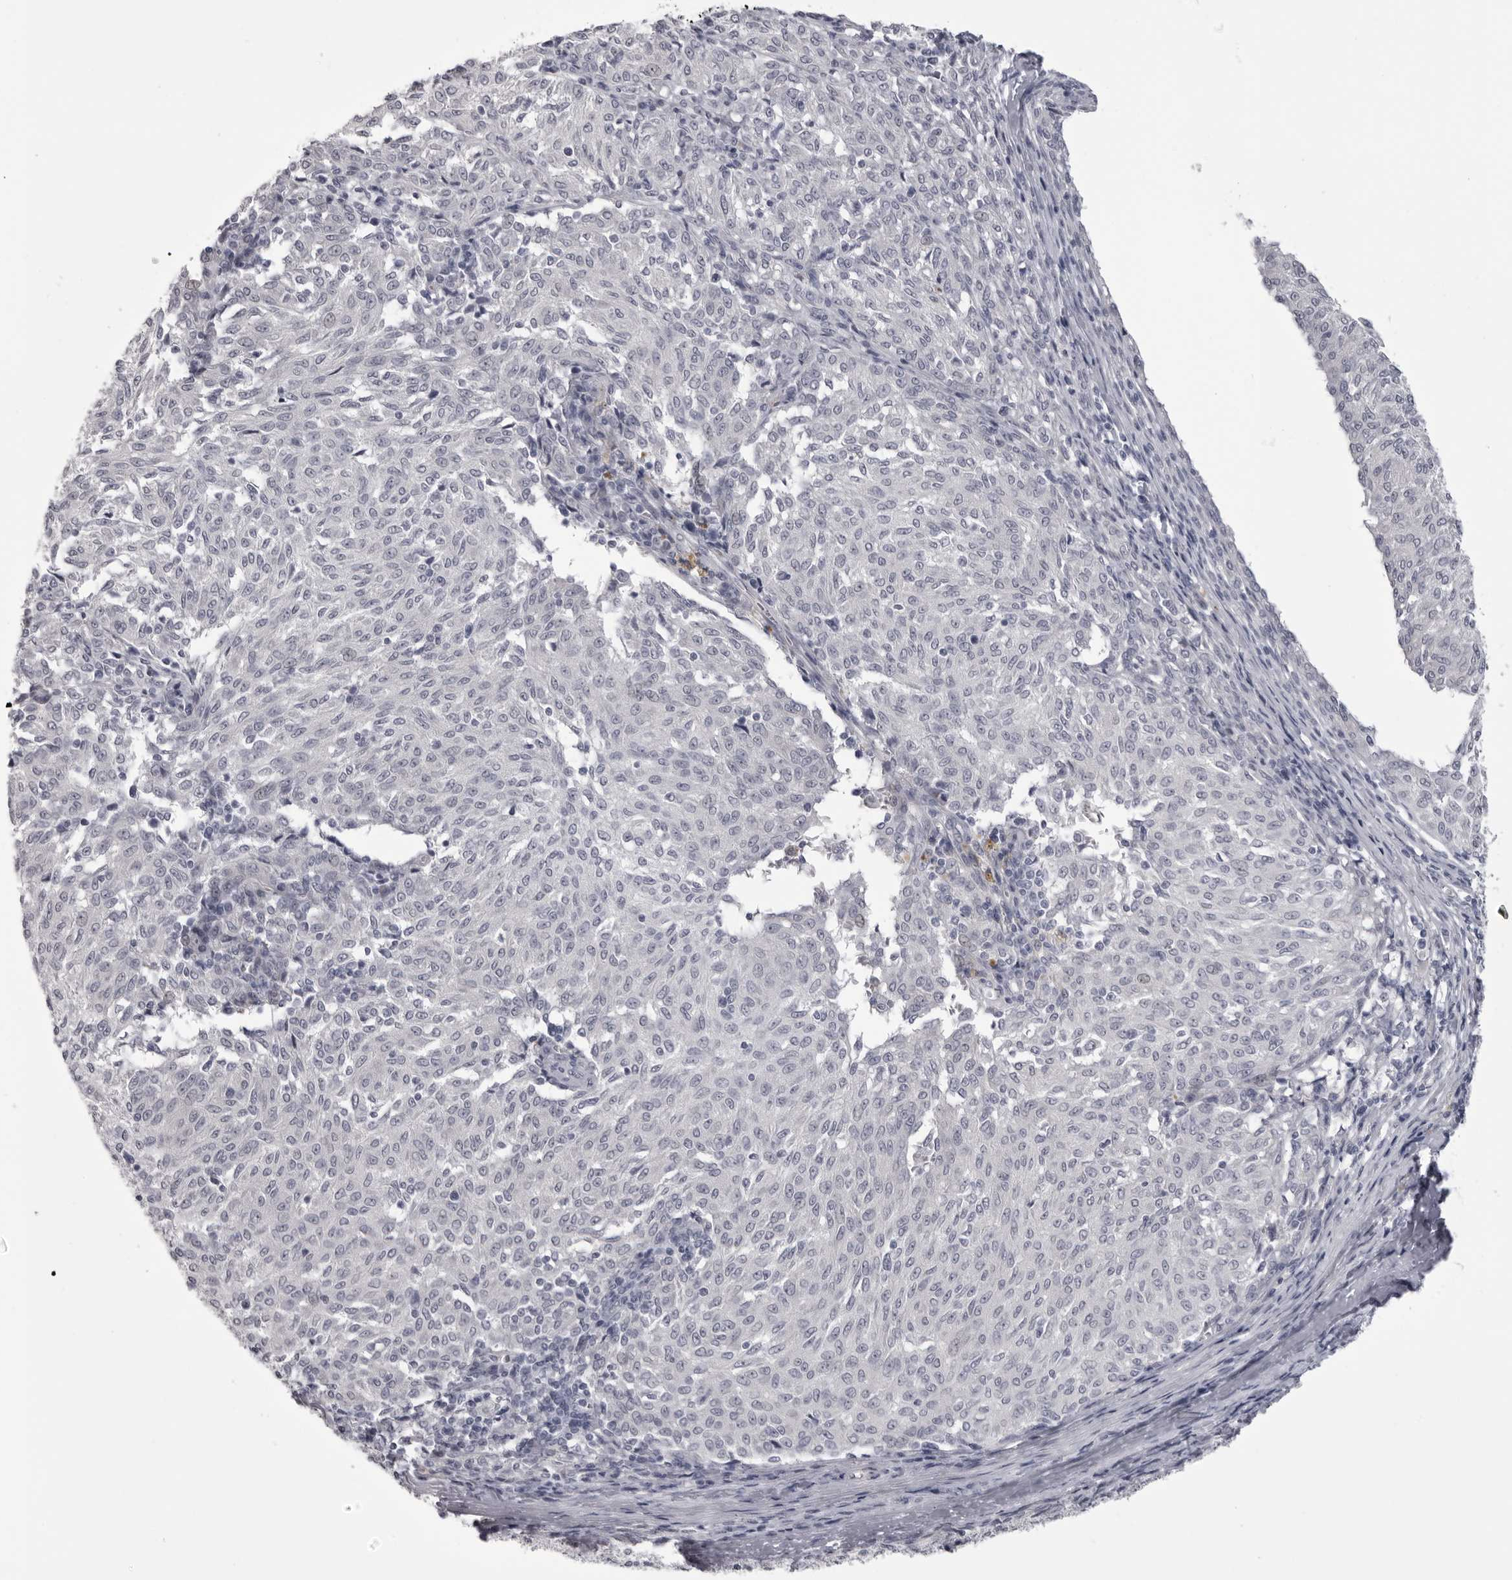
{"staining": {"intensity": "negative", "quantity": "none", "location": "none"}, "tissue": "melanoma", "cell_type": "Tumor cells", "image_type": "cancer", "snomed": [{"axis": "morphology", "description": "Malignant melanoma, NOS"}, {"axis": "topography", "description": "Skin"}], "caption": "High power microscopy image of an immunohistochemistry histopathology image of melanoma, revealing no significant staining in tumor cells. (DAB IHC visualized using brightfield microscopy, high magnification).", "gene": "EPHA10", "patient": {"sex": "female", "age": 72}}